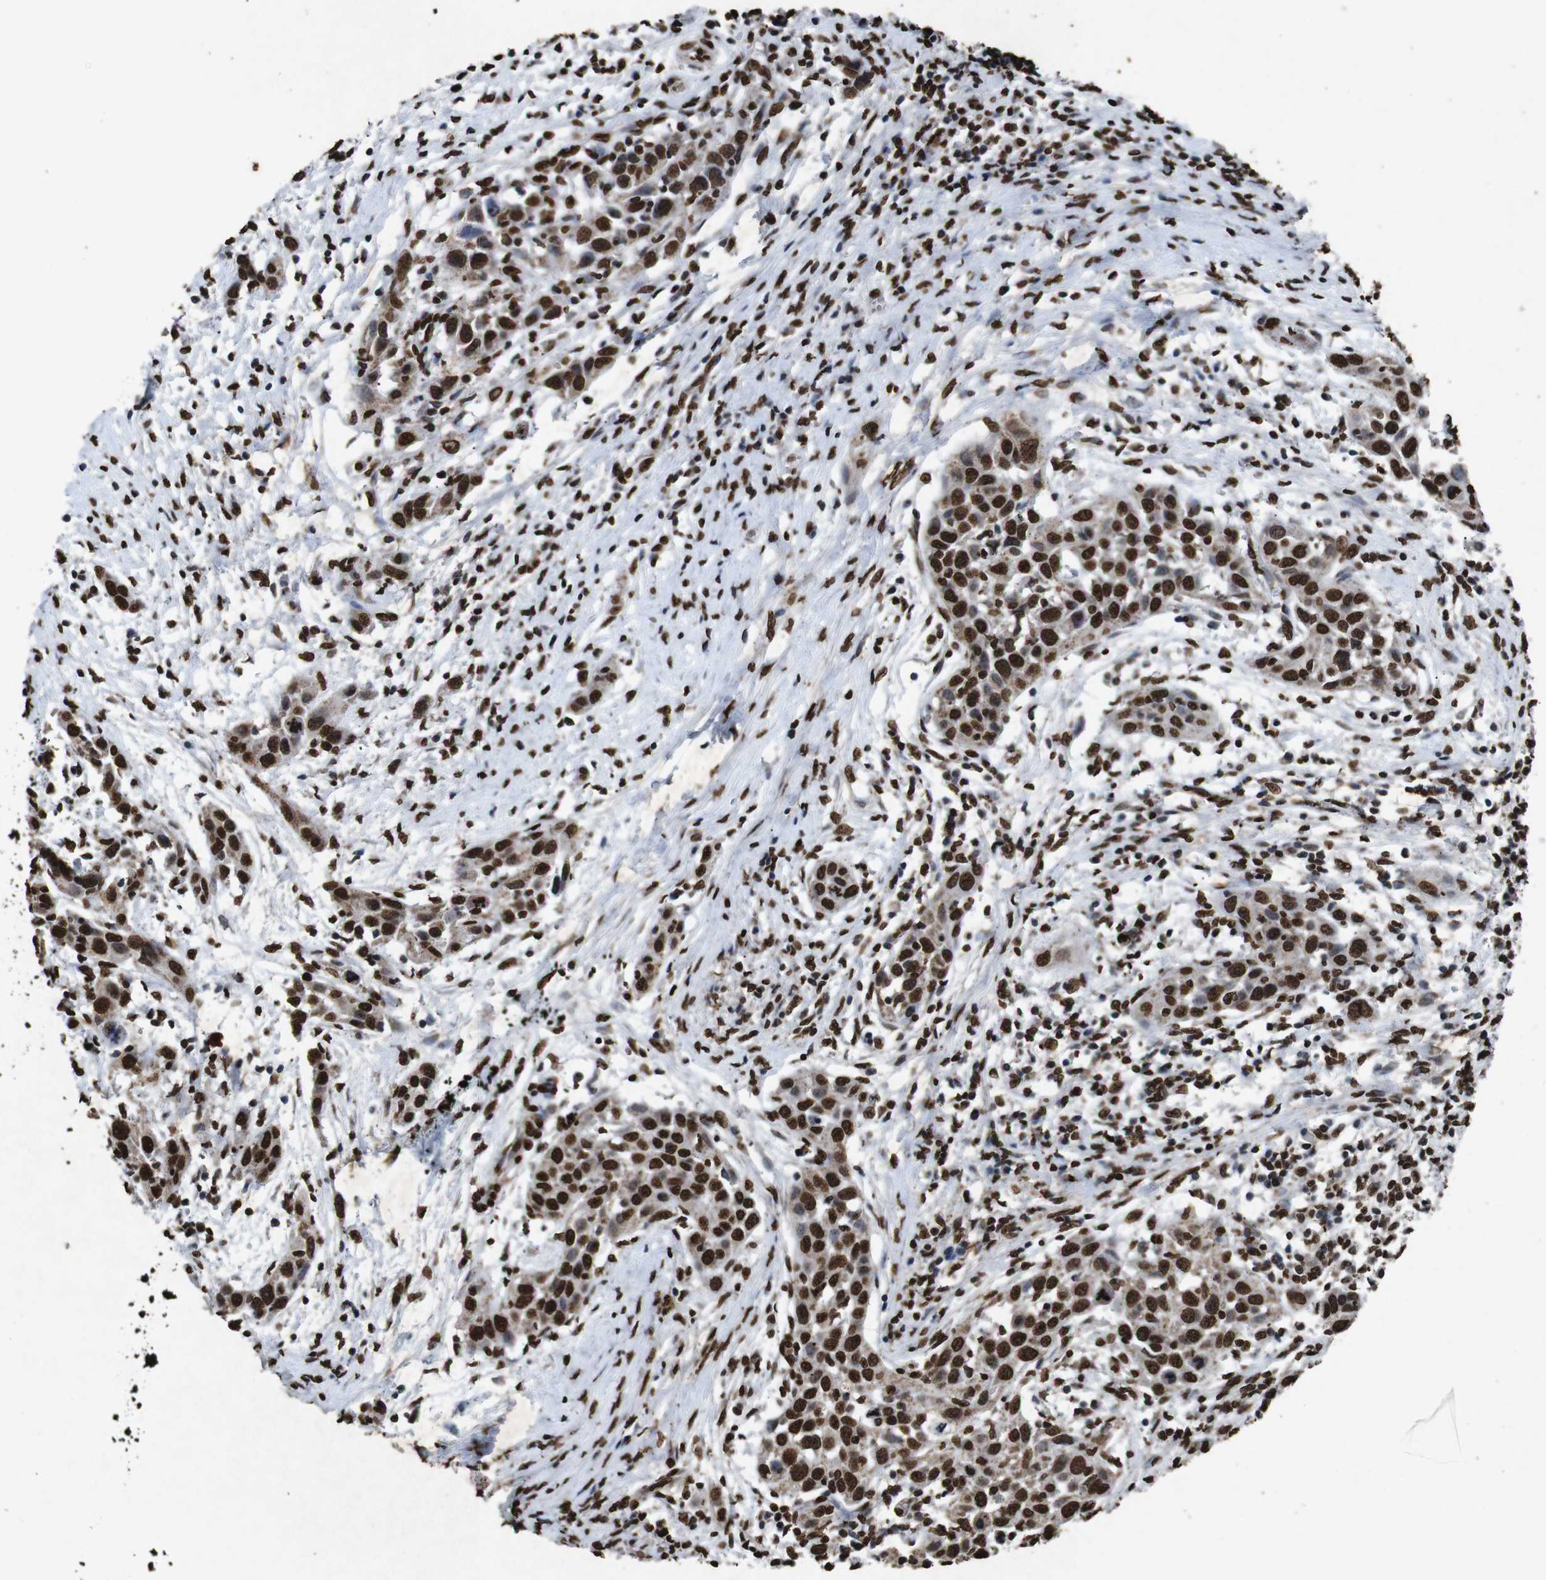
{"staining": {"intensity": "strong", "quantity": ">75%", "location": "nuclear"}, "tissue": "head and neck cancer", "cell_type": "Tumor cells", "image_type": "cancer", "snomed": [{"axis": "morphology", "description": "Squamous cell carcinoma, NOS"}, {"axis": "topography", "description": "Oral tissue"}, {"axis": "topography", "description": "Head-Neck"}], "caption": "The photomicrograph displays a brown stain indicating the presence of a protein in the nuclear of tumor cells in head and neck cancer. (DAB (3,3'-diaminobenzidine) IHC with brightfield microscopy, high magnification).", "gene": "MDM2", "patient": {"sex": "female", "age": 50}}